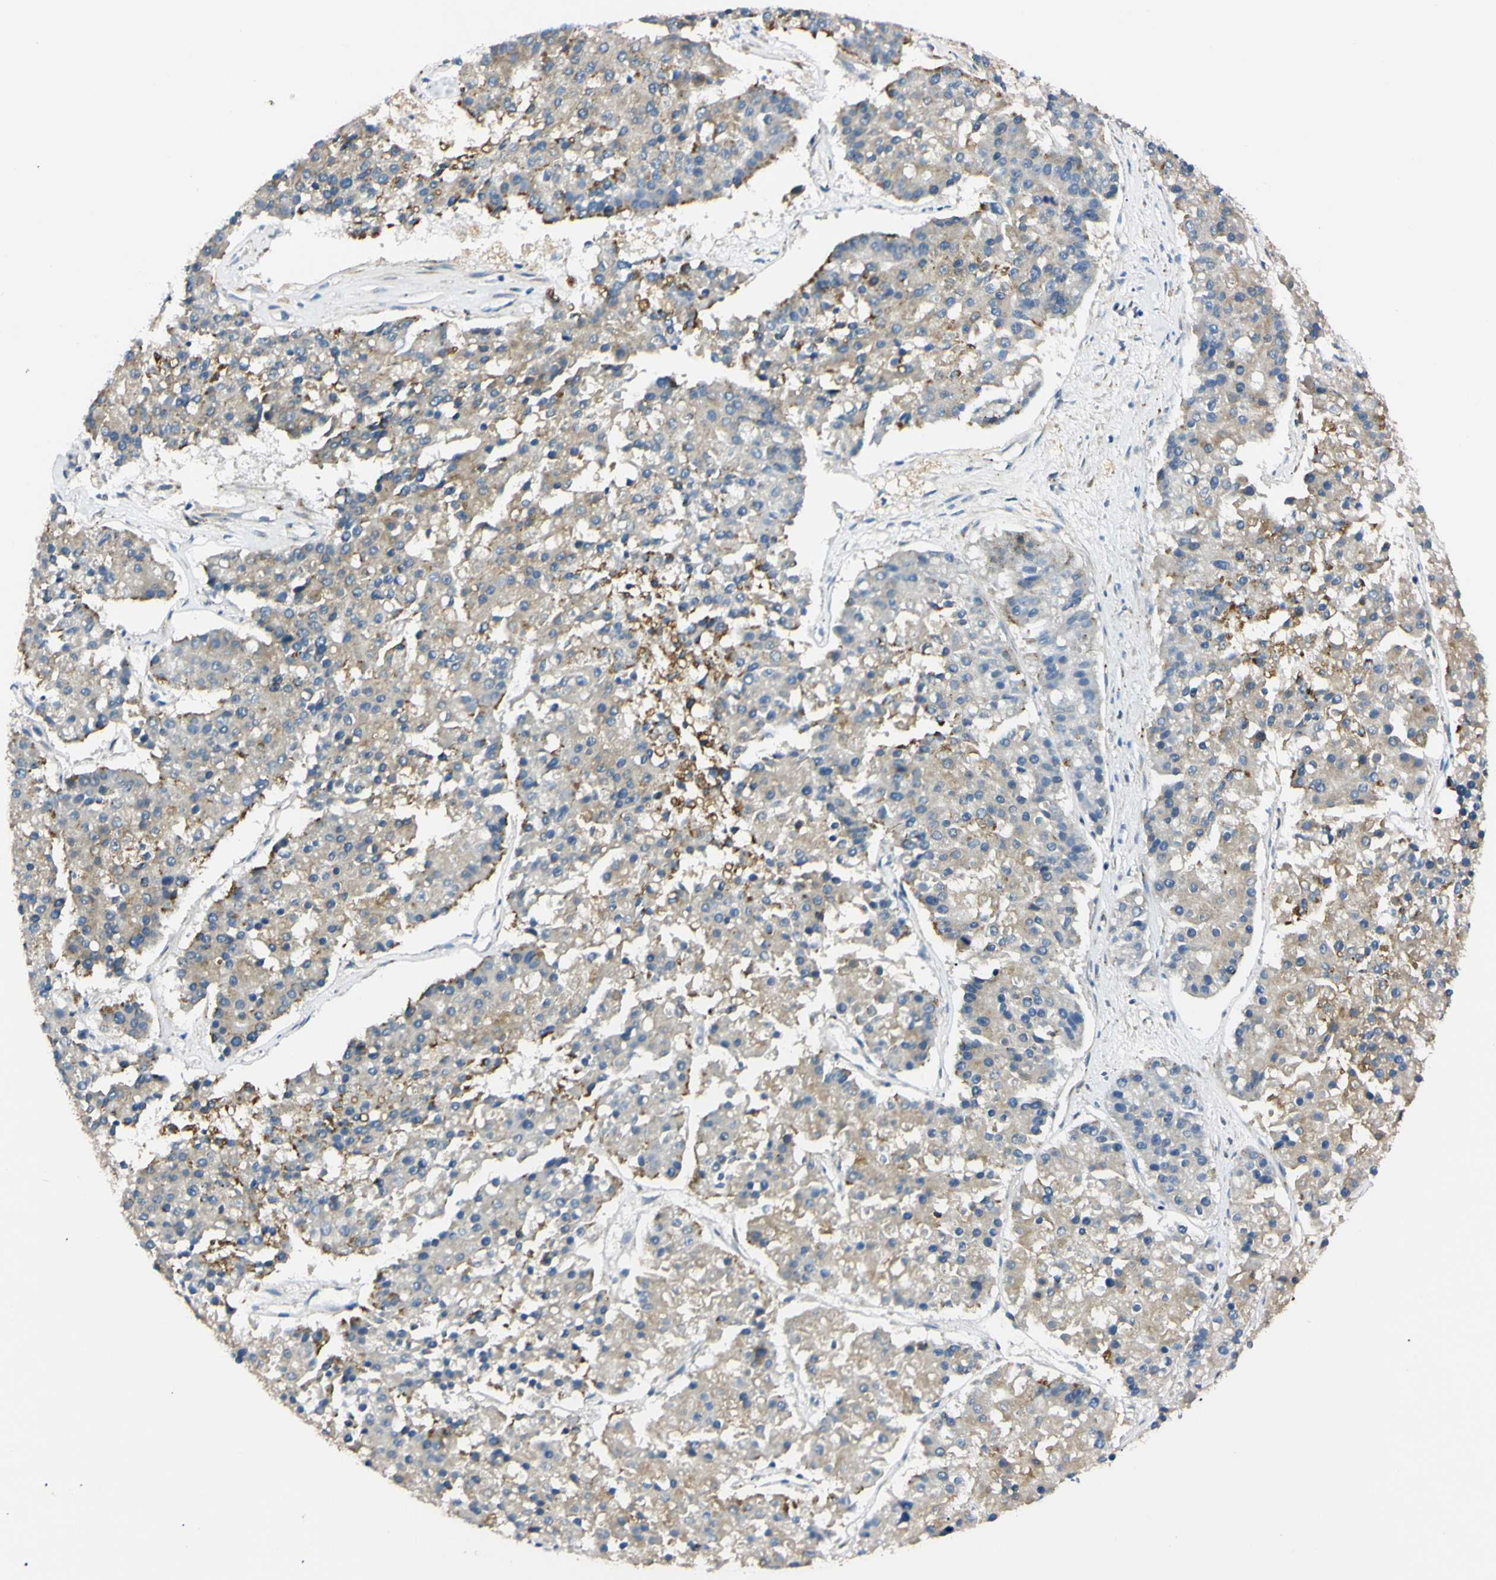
{"staining": {"intensity": "weak", "quantity": "25%-75%", "location": "cytoplasmic/membranous"}, "tissue": "pancreatic cancer", "cell_type": "Tumor cells", "image_type": "cancer", "snomed": [{"axis": "morphology", "description": "Adenocarcinoma, NOS"}, {"axis": "topography", "description": "Pancreas"}], "caption": "Protein staining of pancreatic adenocarcinoma tissue exhibits weak cytoplasmic/membranous expression in about 25%-75% of tumor cells.", "gene": "IER3IP1", "patient": {"sex": "male", "age": 50}}